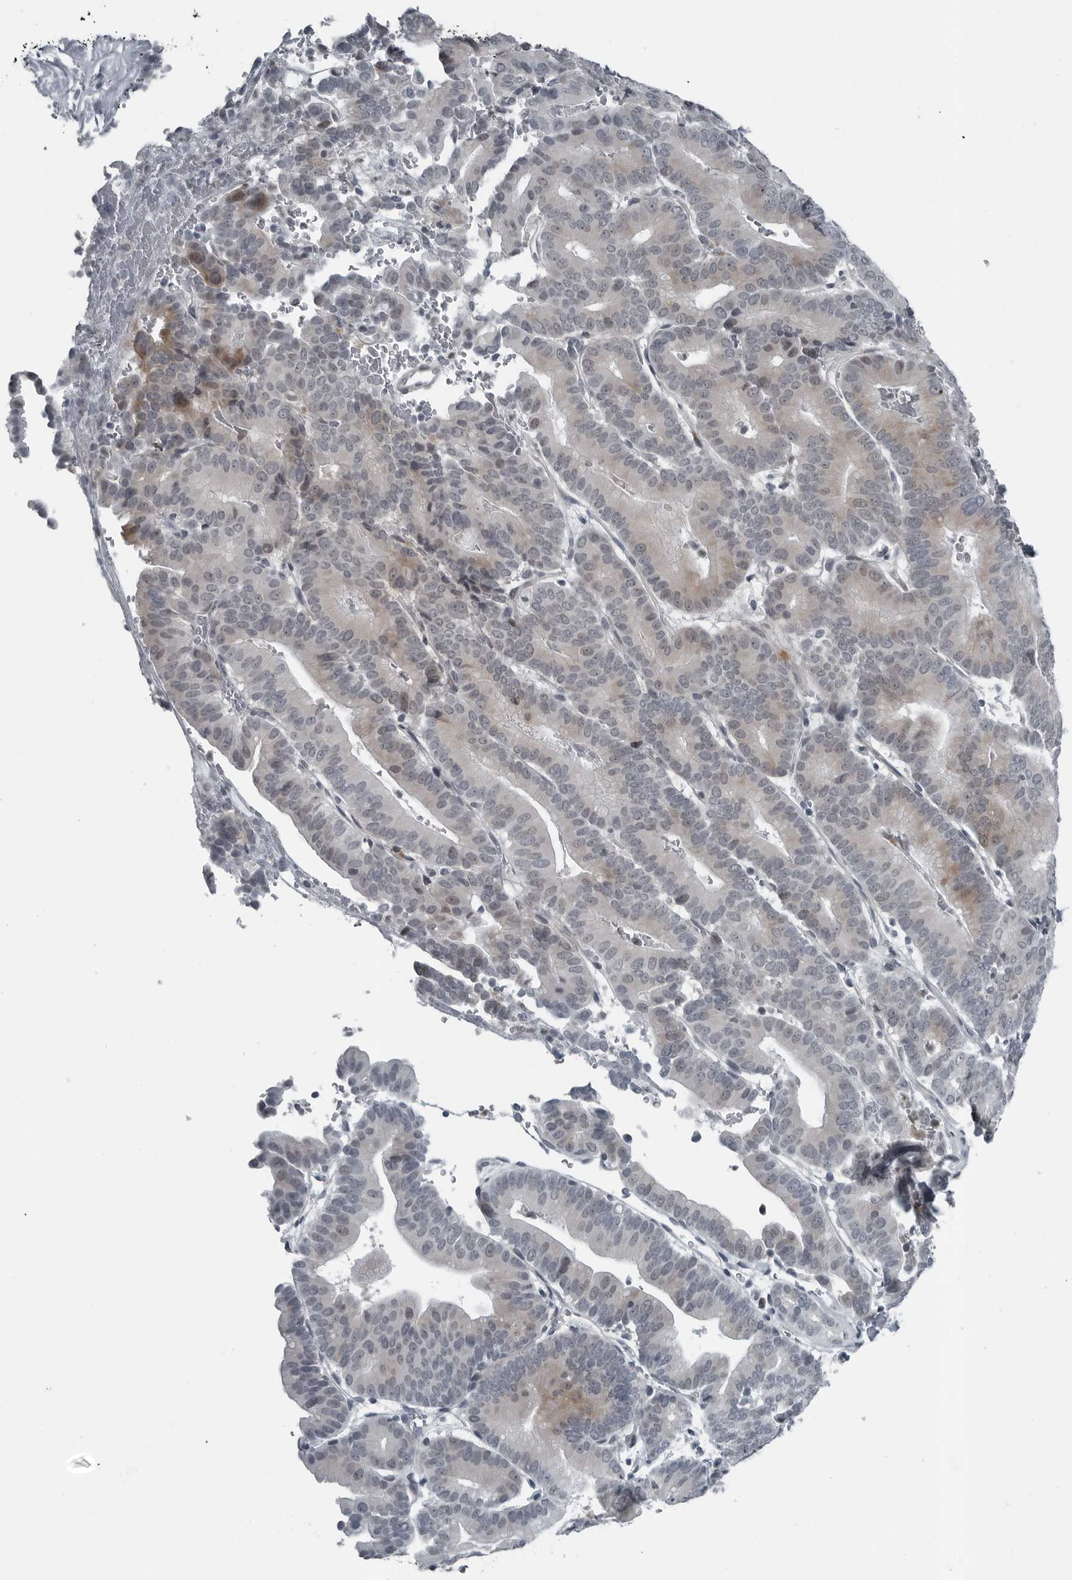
{"staining": {"intensity": "weak", "quantity": "<25%", "location": "cytoplasmic/membranous"}, "tissue": "liver cancer", "cell_type": "Tumor cells", "image_type": "cancer", "snomed": [{"axis": "morphology", "description": "Cholangiocarcinoma"}, {"axis": "topography", "description": "Liver"}], "caption": "Image shows no significant protein expression in tumor cells of liver cancer.", "gene": "DNAAF11", "patient": {"sex": "female", "age": 75}}